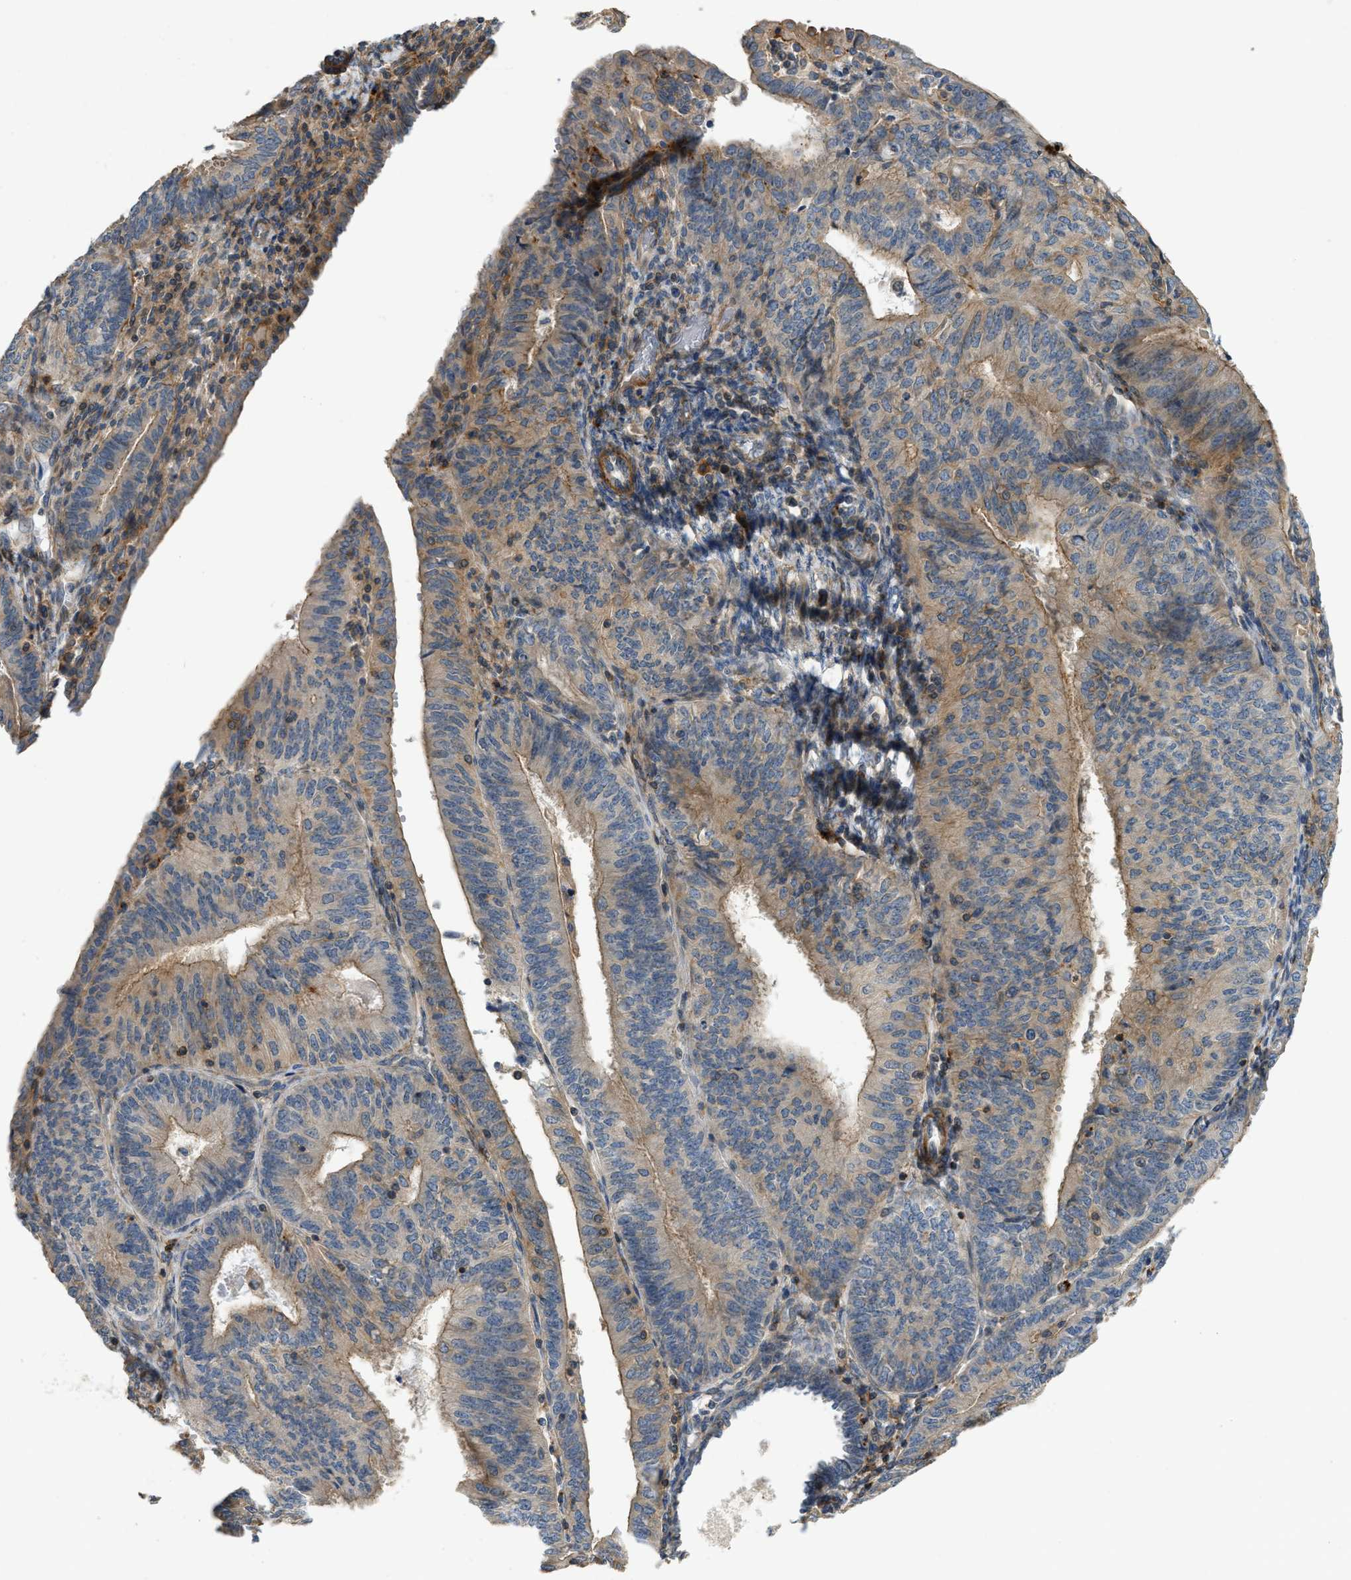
{"staining": {"intensity": "moderate", "quantity": ">75%", "location": "cytoplasmic/membranous"}, "tissue": "endometrial cancer", "cell_type": "Tumor cells", "image_type": "cancer", "snomed": [{"axis": "morphology", "description": "Adenocarcinoma, NOS"}, {"axis": "topography", "description": "Endometrium"}], "caption": "Immunohistochemistry (DAB) staining of human endometrial adenocarcinoma demonstrates moderate cytoplasmic/membranous protein staining in about >75% of tumor cells. (DAB IHC with brightfield microscopy, high magnification).", "gene": "BTN3A2", "patient": {"sex": "female", "age": 58}}